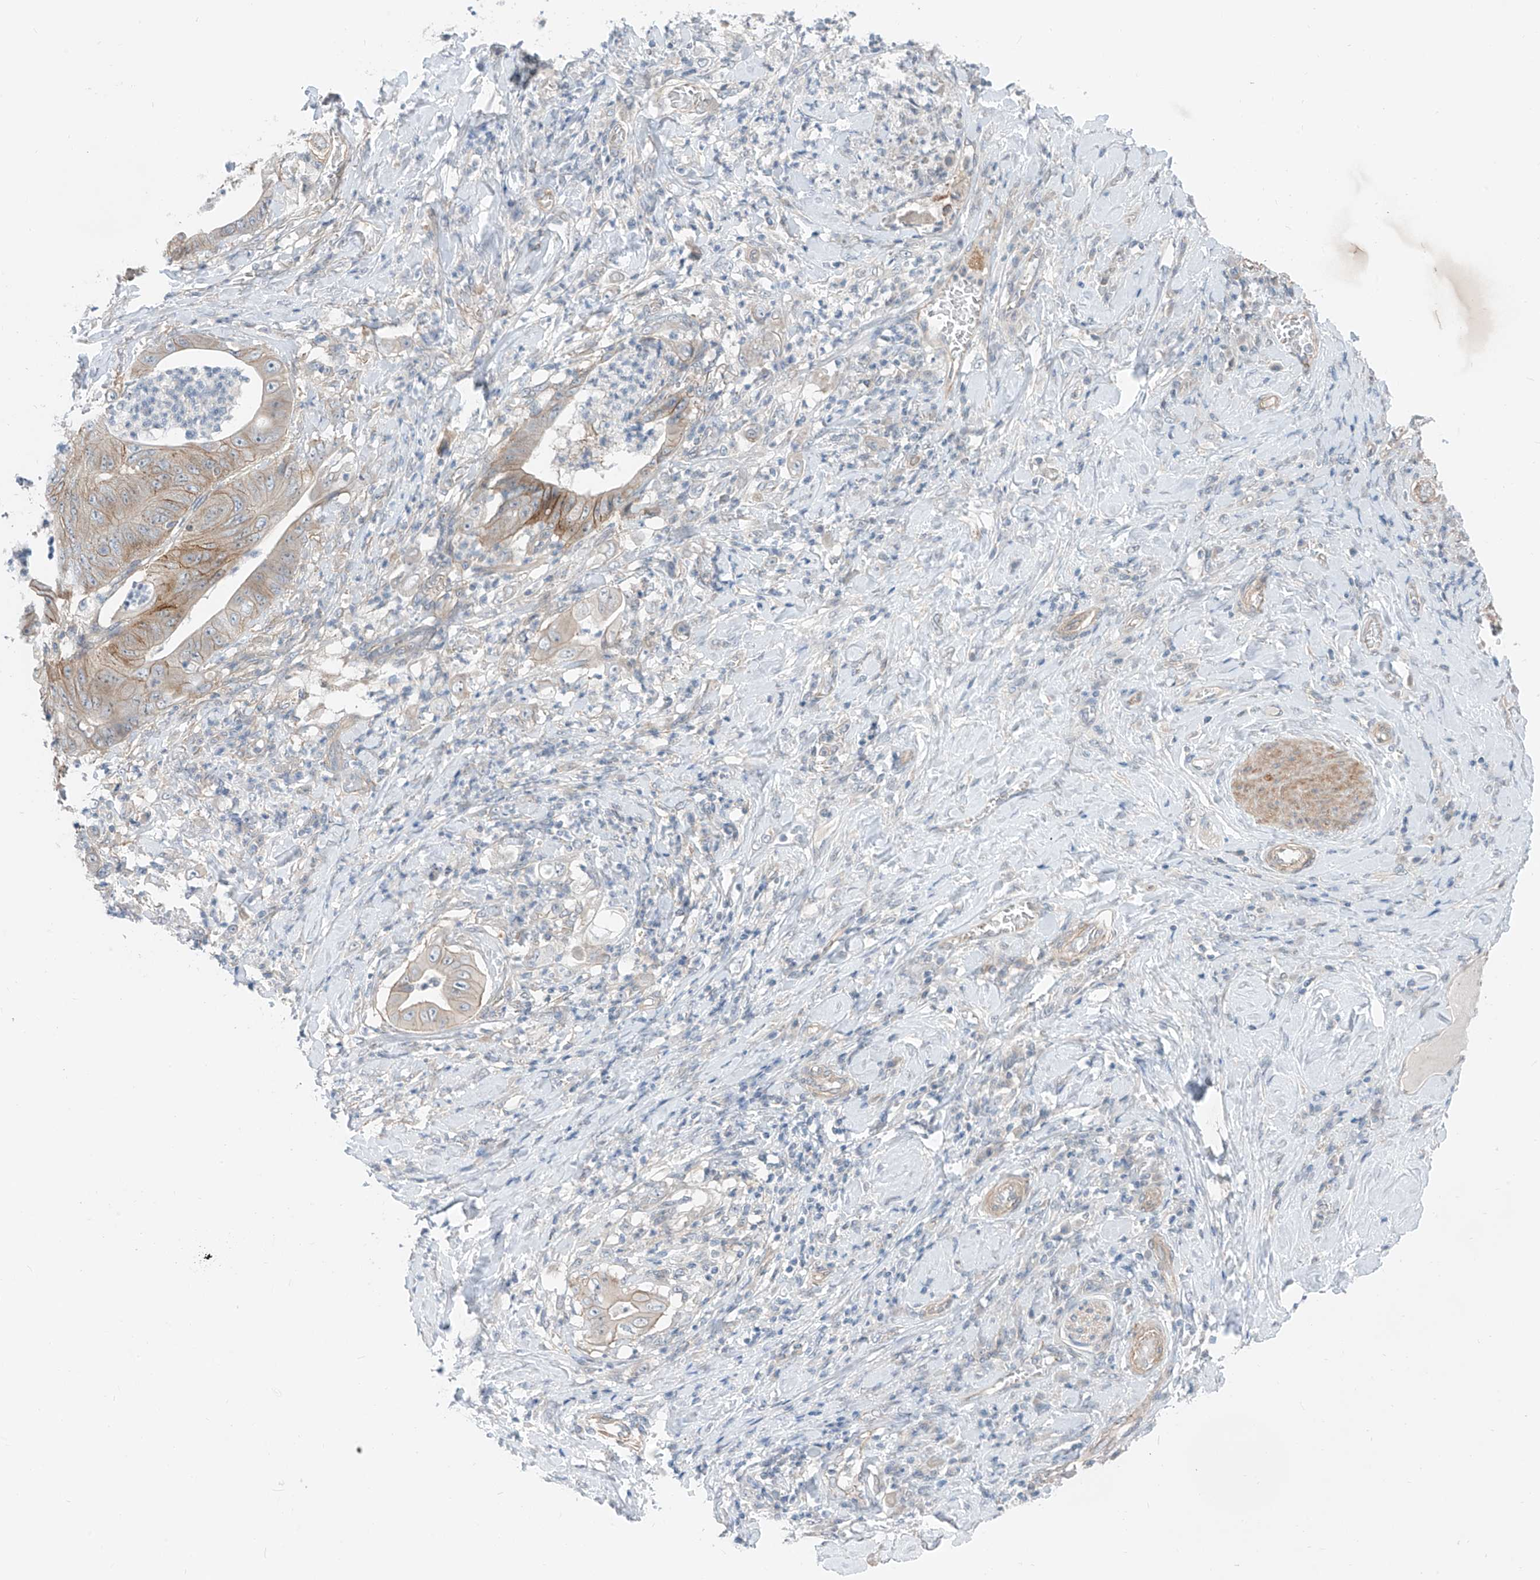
{"staining": {"intensity": "moderate", "quantity": "25%-75%", "location": "cytoplasmic/membranous"}, "tissue": "stomach cancer", "cell_type": "Tumor cells", "image_type": "cancer", "snomed": [{"axis": "morphology", "description": "Adenocarcinoma, NOS"}, {"axis": "topography", "description": "Stomach"}], "caption": "Immunohistochemistry image of neoplastic tissue: stomach adenocarcinoma stained using IHC displays medium levels of moderate protein expression localized specifically in the cytoplasmic/membranous of tumor cells, appearing as a cytoplasmic/membranous brown color.", "gene": "ABLIM2", "patient": {"sex": "female", "age": 73}}